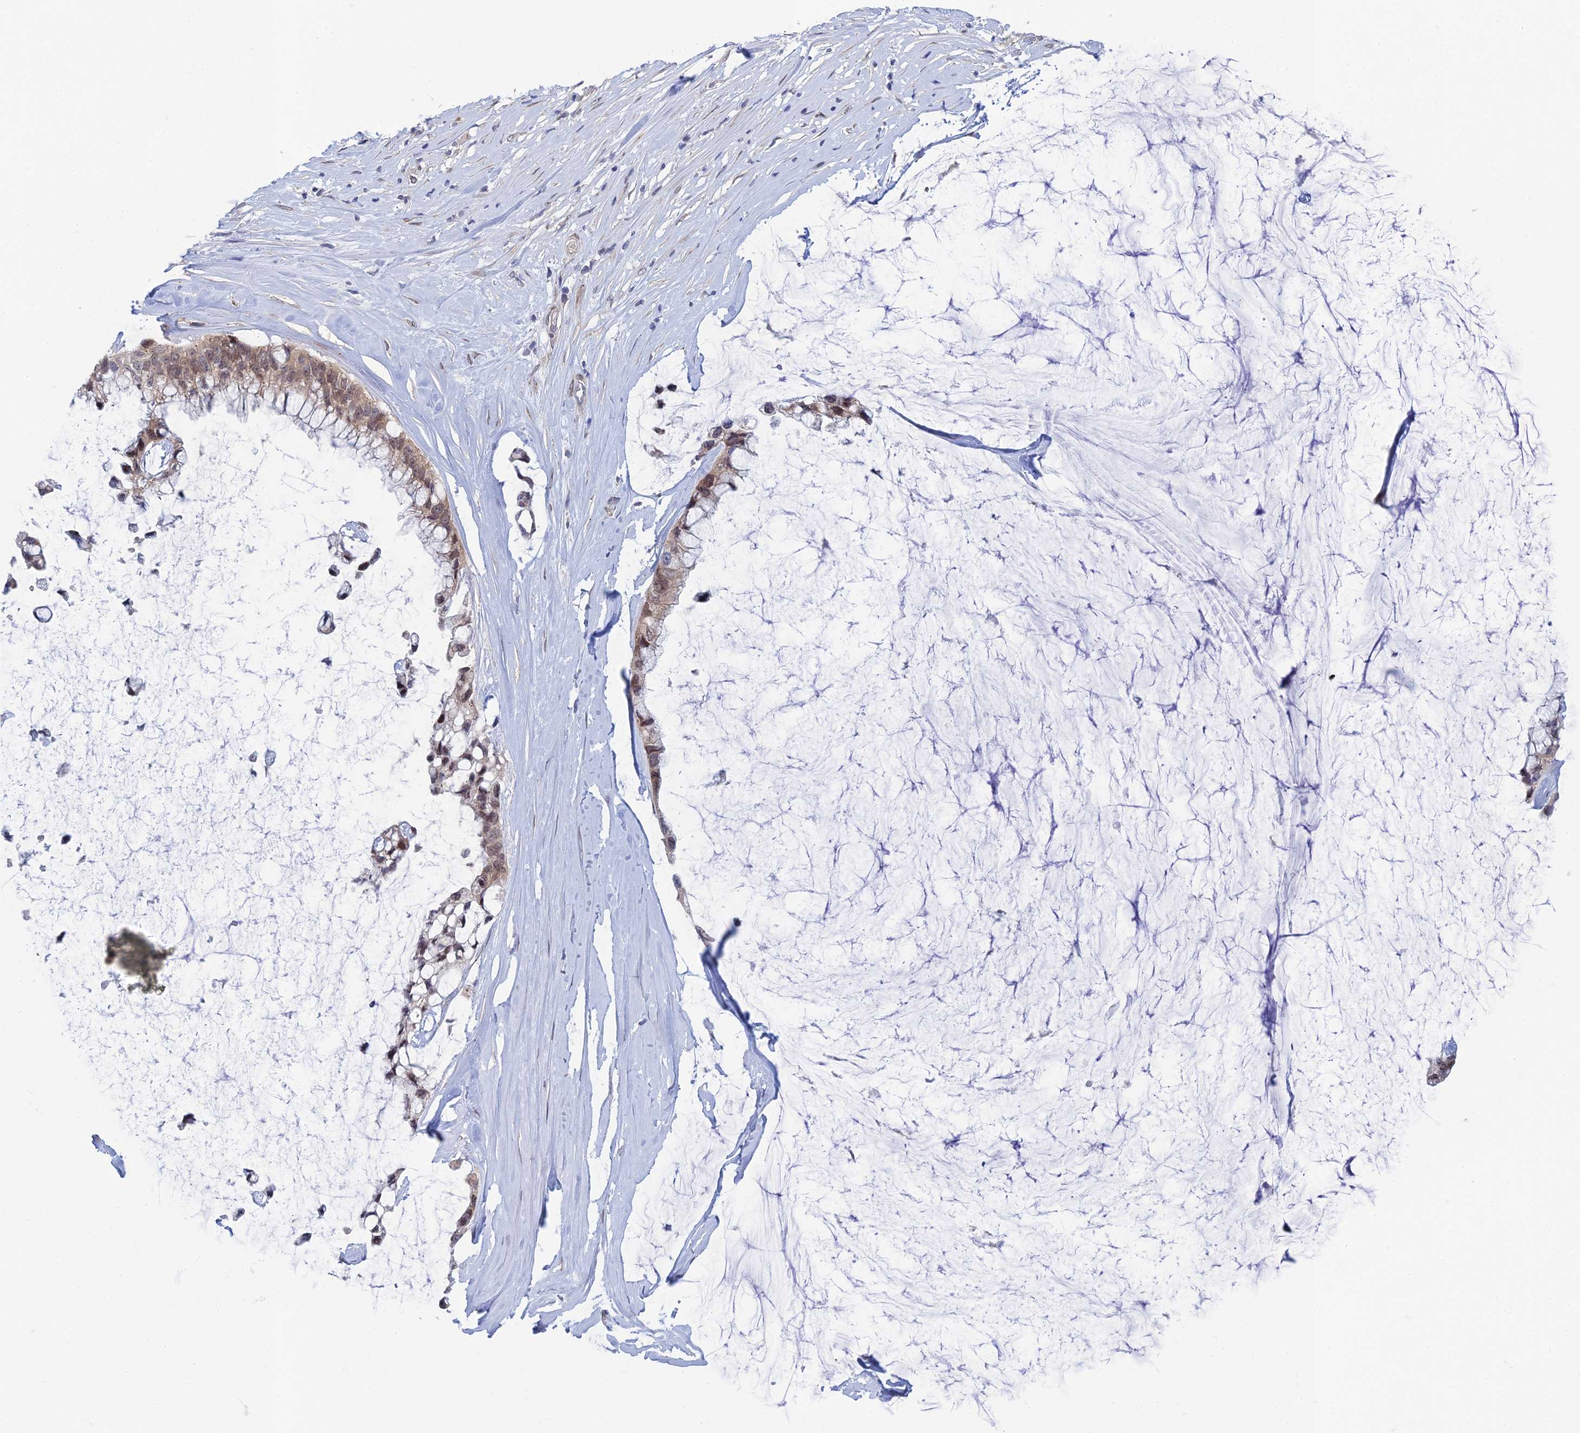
{"staining": {"intensity": "weak", "quantity": "25%-75%", "location": "cytoplasmic/membranous"}, "tissue": "ovarian cancer", "cell_type": "Tumor cells", "image_type": "cancer", "snomed": [{"axis": "morphology", "description": "Cystadenocarcinoma, mucinous, NOS"}, {"axis": "topography", "description": "Ovary"}], "caption": "An immunohistochemistry image of tumor tissue is shown. Protein staining in brown labels weak cytoplasmic/membranous positivity in ovarian mucinous cystadenocarcinoma within tumor cells.", "gene": "SRA1", "patient": {"sex": "female", "age": 39}}